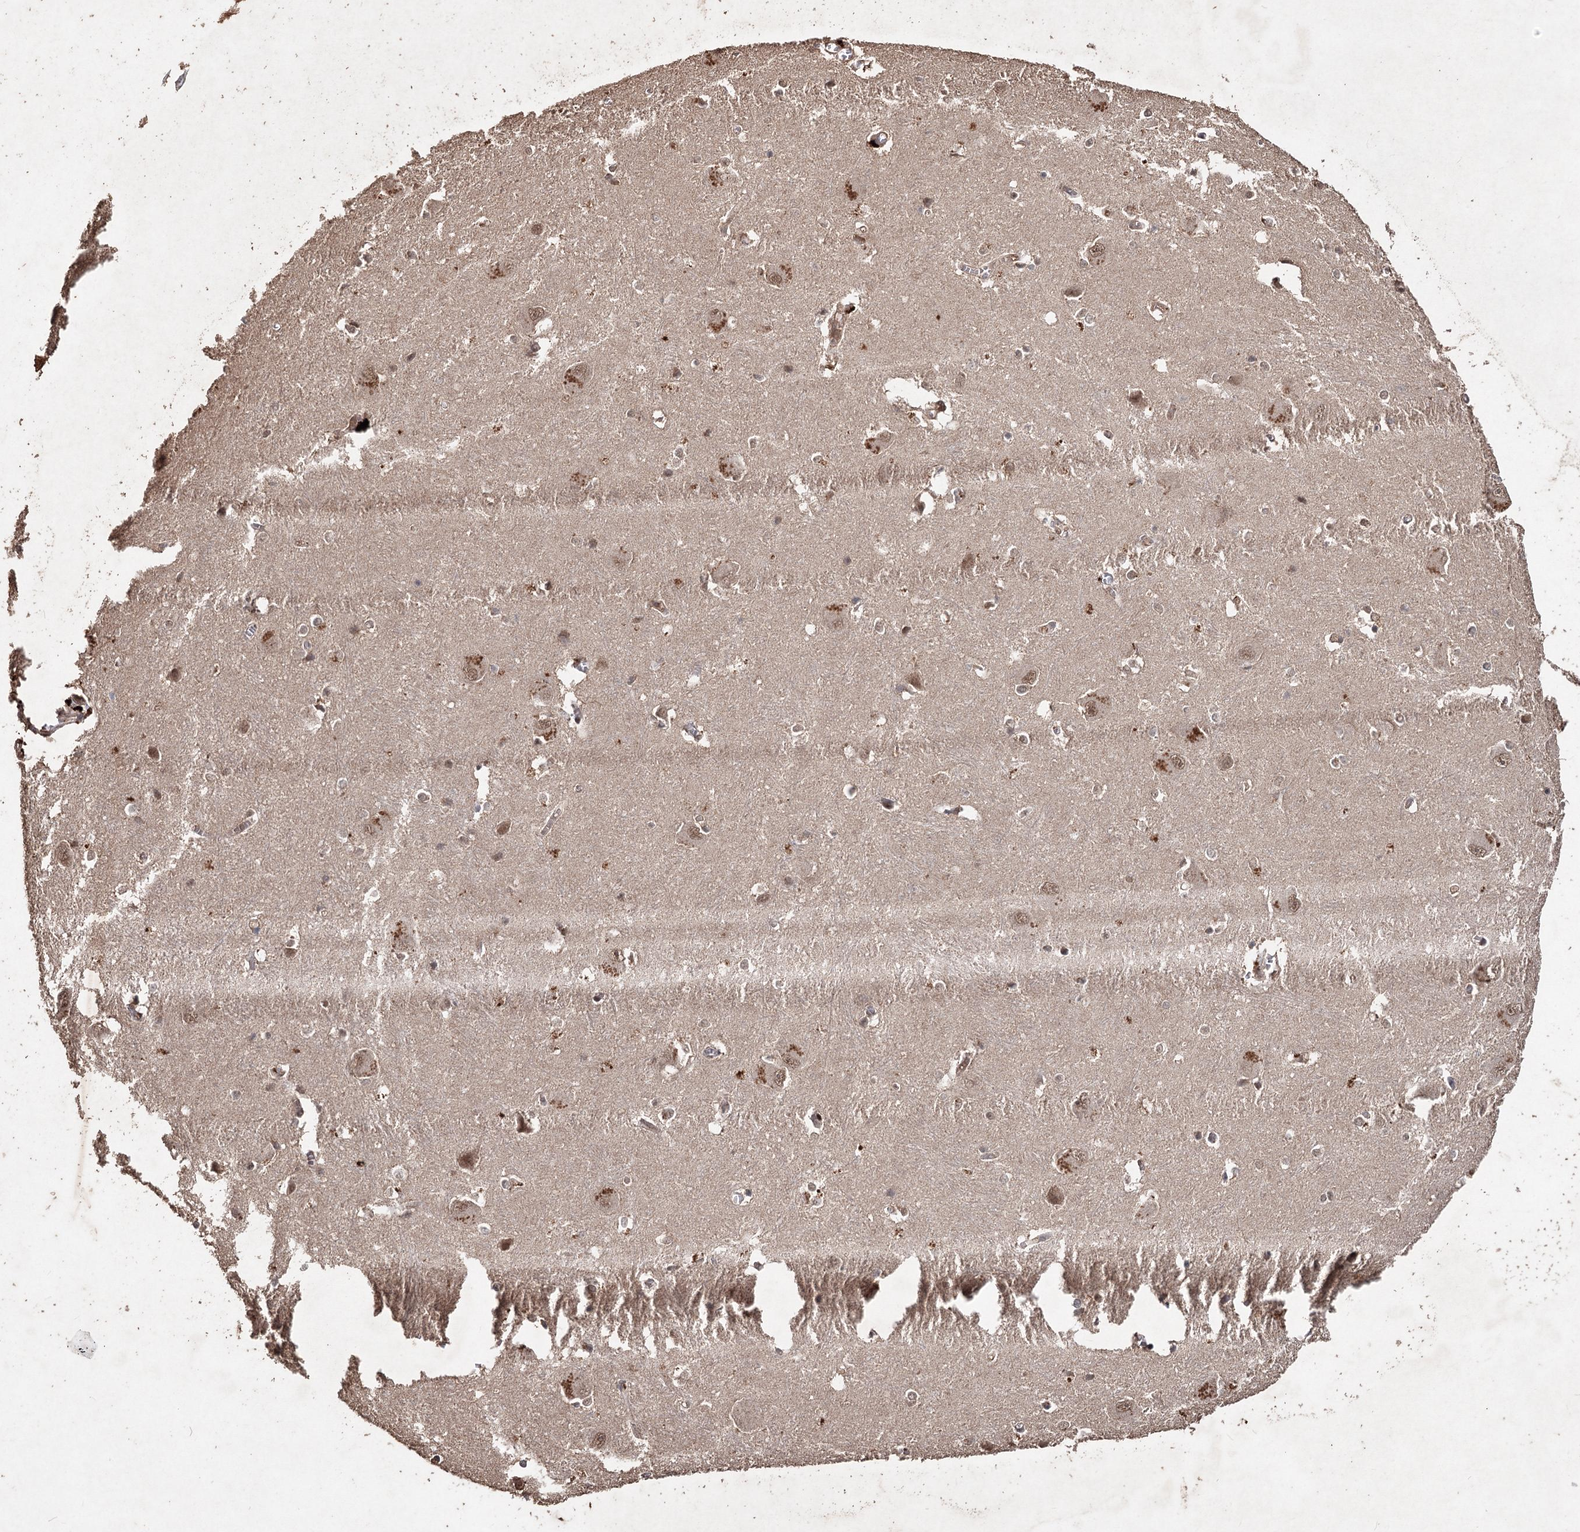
{"staining": {"intensity": "weak", "quantity": "25%-75%", "location": "cytoplasmic/membranous"}, "tissue": "caudate", "cell_type": "Glial cells", "image_type": "normal", "snomed": [{"axis": "morphology", "description": "Normal tissue, NOS"}, {"axis": "topography", "description": "Lateral ventricle wall"}], "caption": "Immunohistochemistry staining of benign caudate, which reveals low levels of weak cytoplasmic/membranous positivity in approximately 25%-75% of glial cells indicating weak cytoplasmic/membranous protein positivity. The staining was performed using DAB (brown) for protein detection and nuclei were counterstained in hematoxylin (blue).", "gene": "FBXO7", "patient": {"sex": "male", "age": 37}}